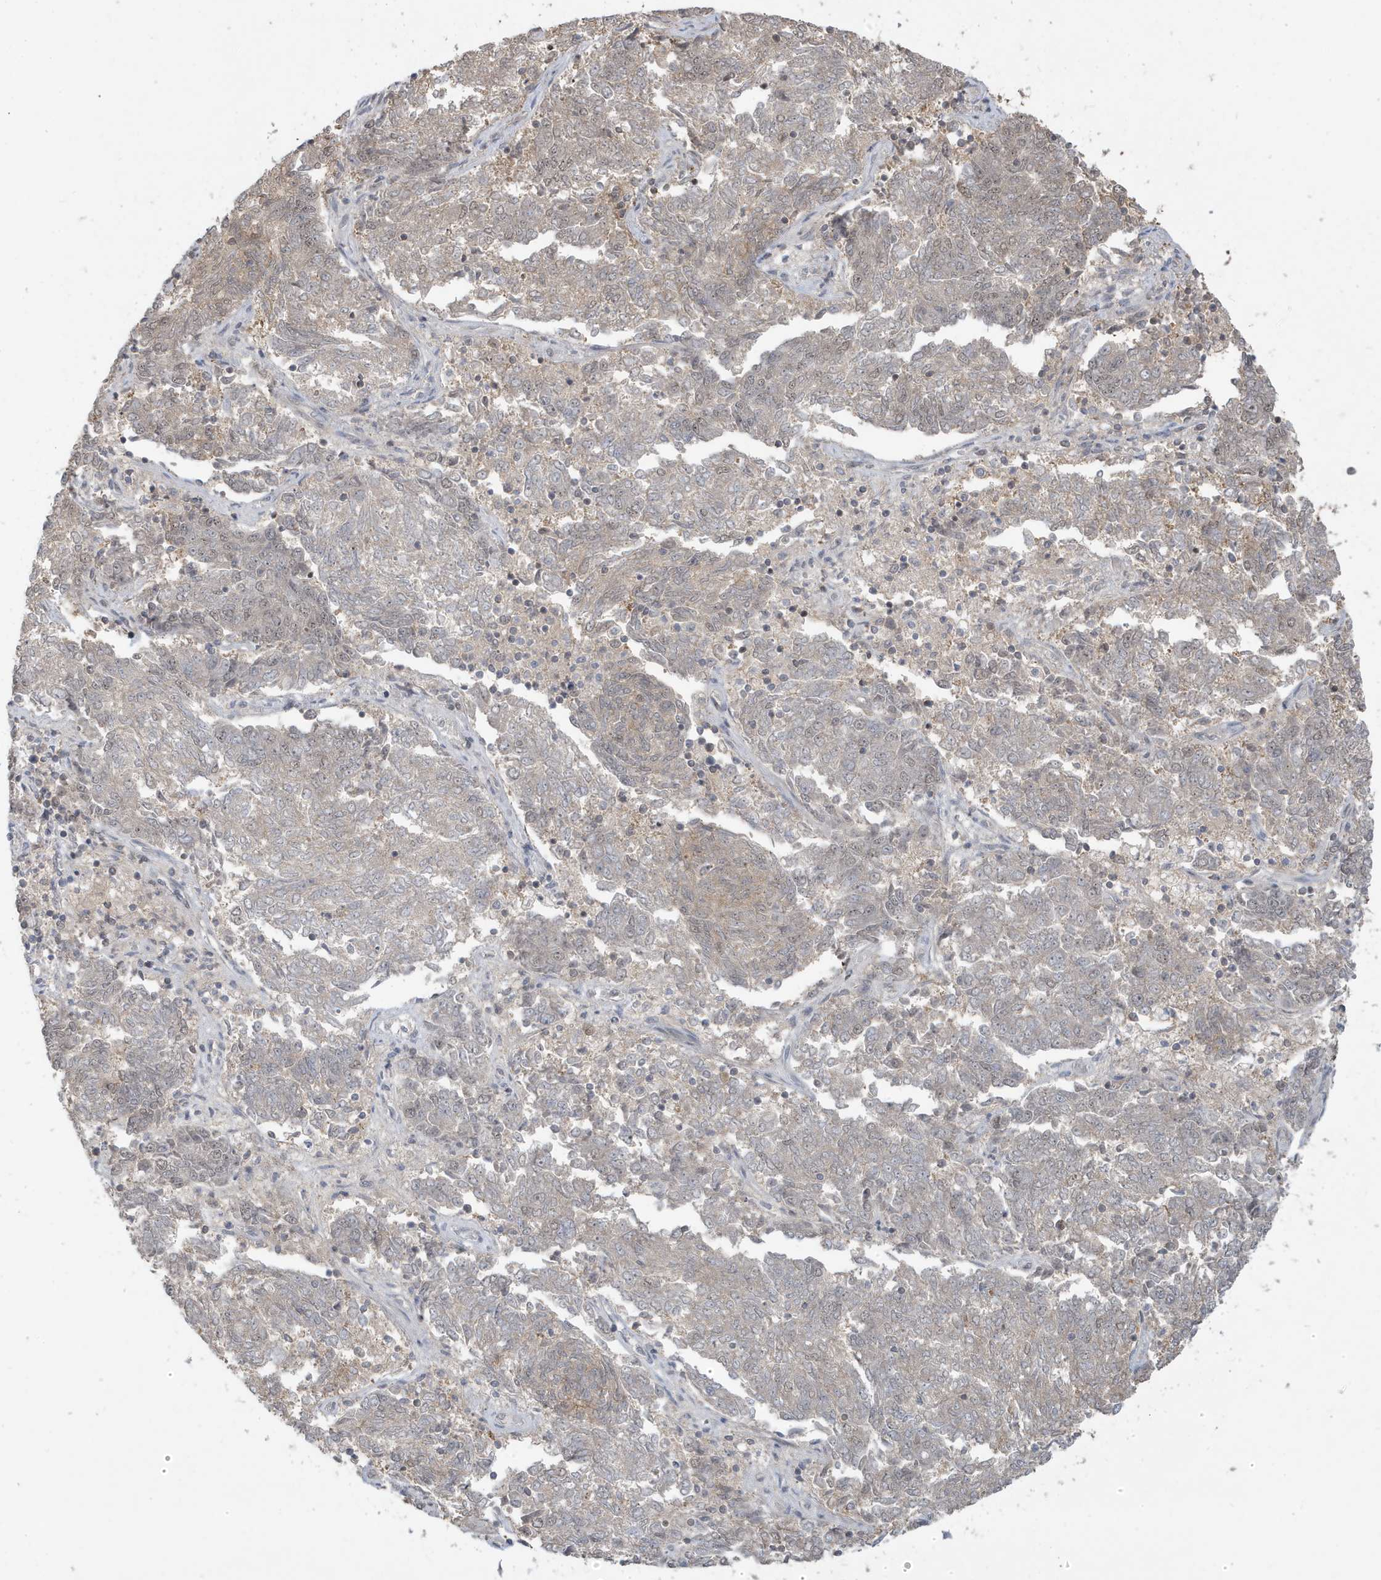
{"staining": {"intensity": "weak", "quantity": "<25%", "location": "cytoplasmic/membranous"}, "tissue": "endometrial cancer", "cell_type": "Tumor cells", "image_type": "cancer", "snomed": [{"axis": "morphology", "description": "Adenocarcinoma, NOS"}, {"axis": "topography", "description": "Endometrium"}], "caption": "Tumor cells are negative for brown protein staining in endometrial cancer (adenocarcinoma).", "gene": "PRRT3", "patient": {"sex": "female", "age": 80}}